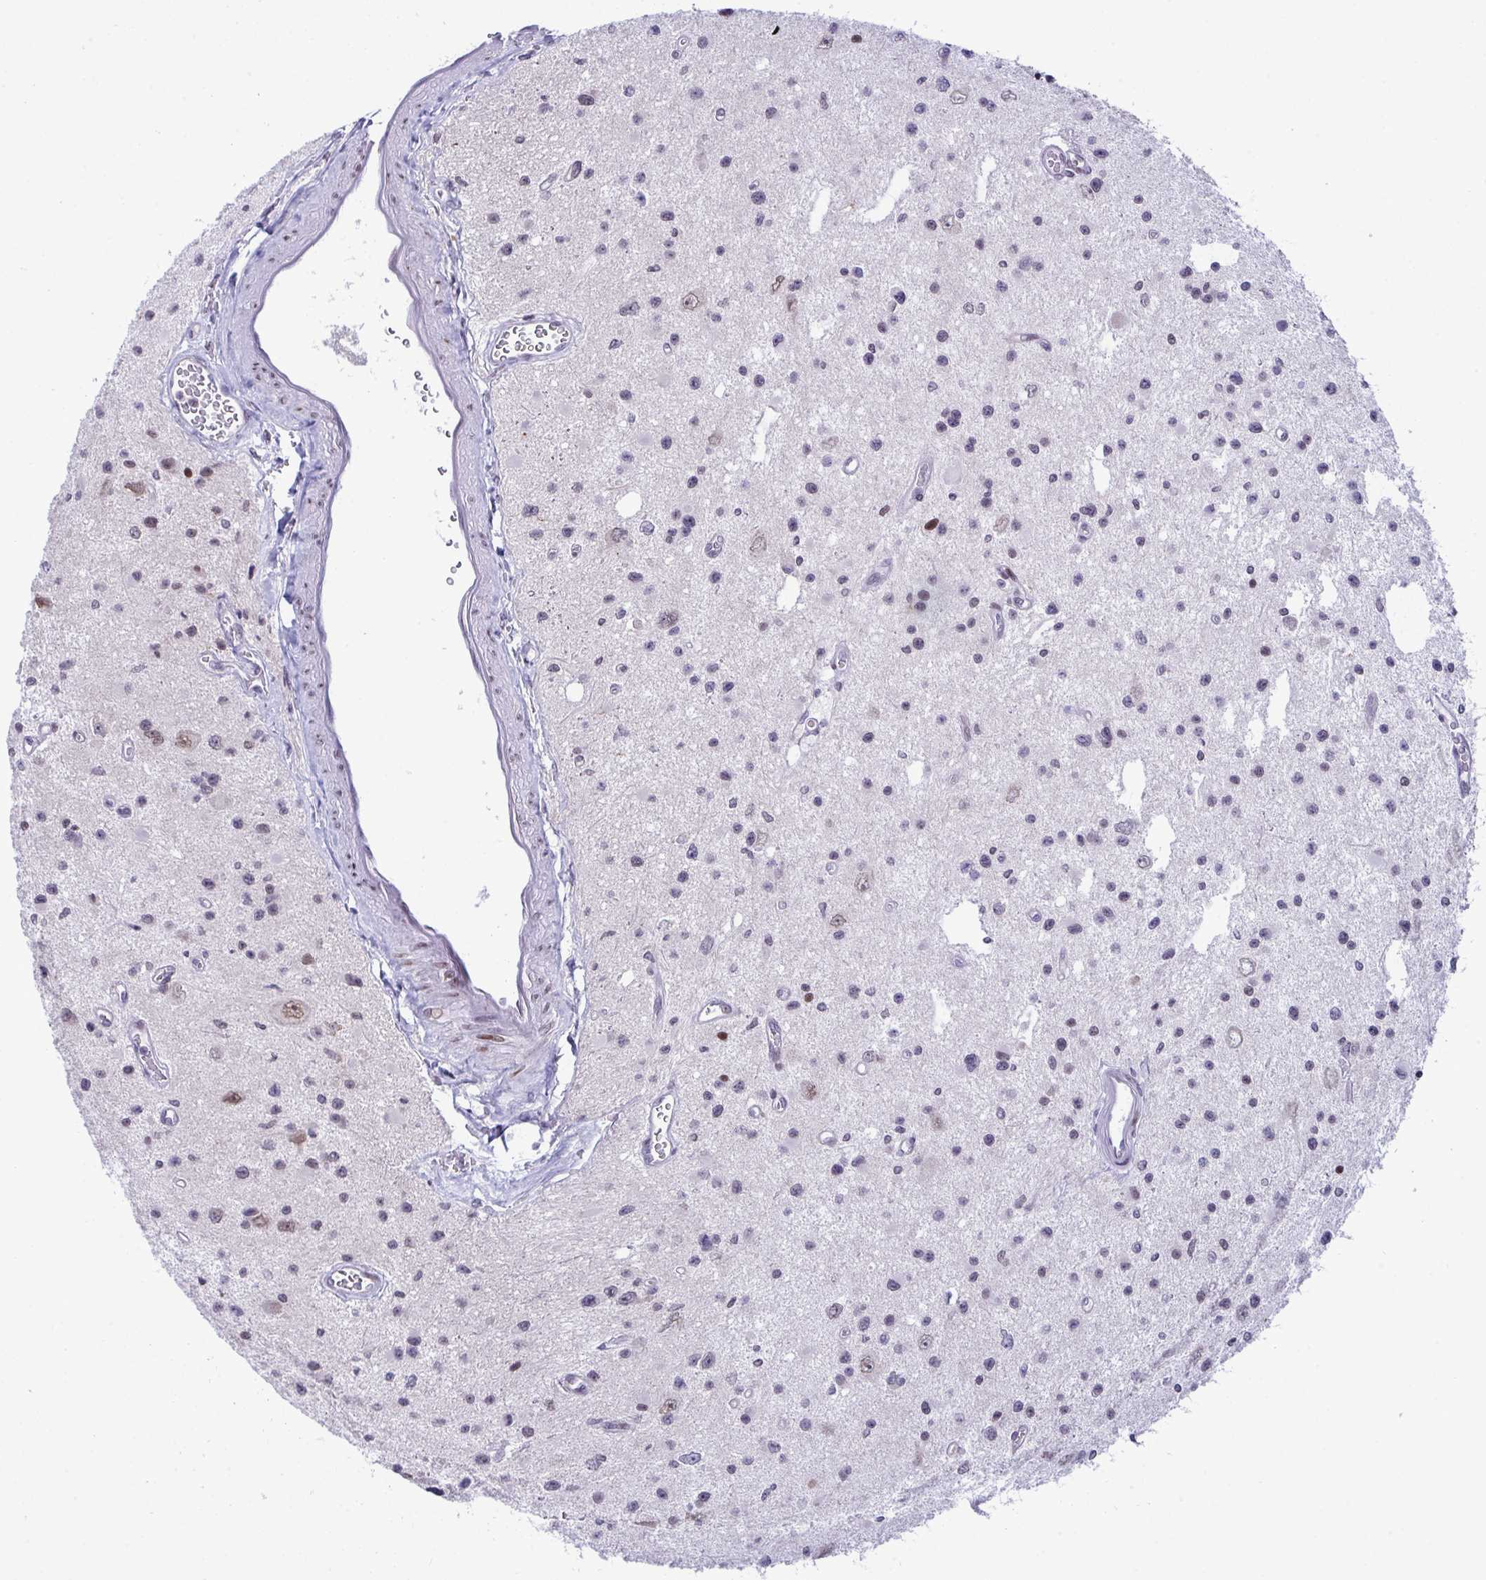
{"staining": {"intensity": "negative", "quantity": "none", "location": "none"}, "tissue": "glioma", "cell_type": "Tumor cells", "image_type": "cancer", "snomed": [{"axis": "morphology", "description": "Glioma, malignant, Low grade"}, {"axis": "topography", "description": "Brain"}], "caption": "A high-resolution micrograph shows IHC staining of malignant glioma (low-grade), which reveals no significant expression in tumor cells. (Immunohistochemistry (ihc), brightfield microscopy, high magnification).", "gene": "ZFHX3", "patient": {"sex": "male", "age": 43}}